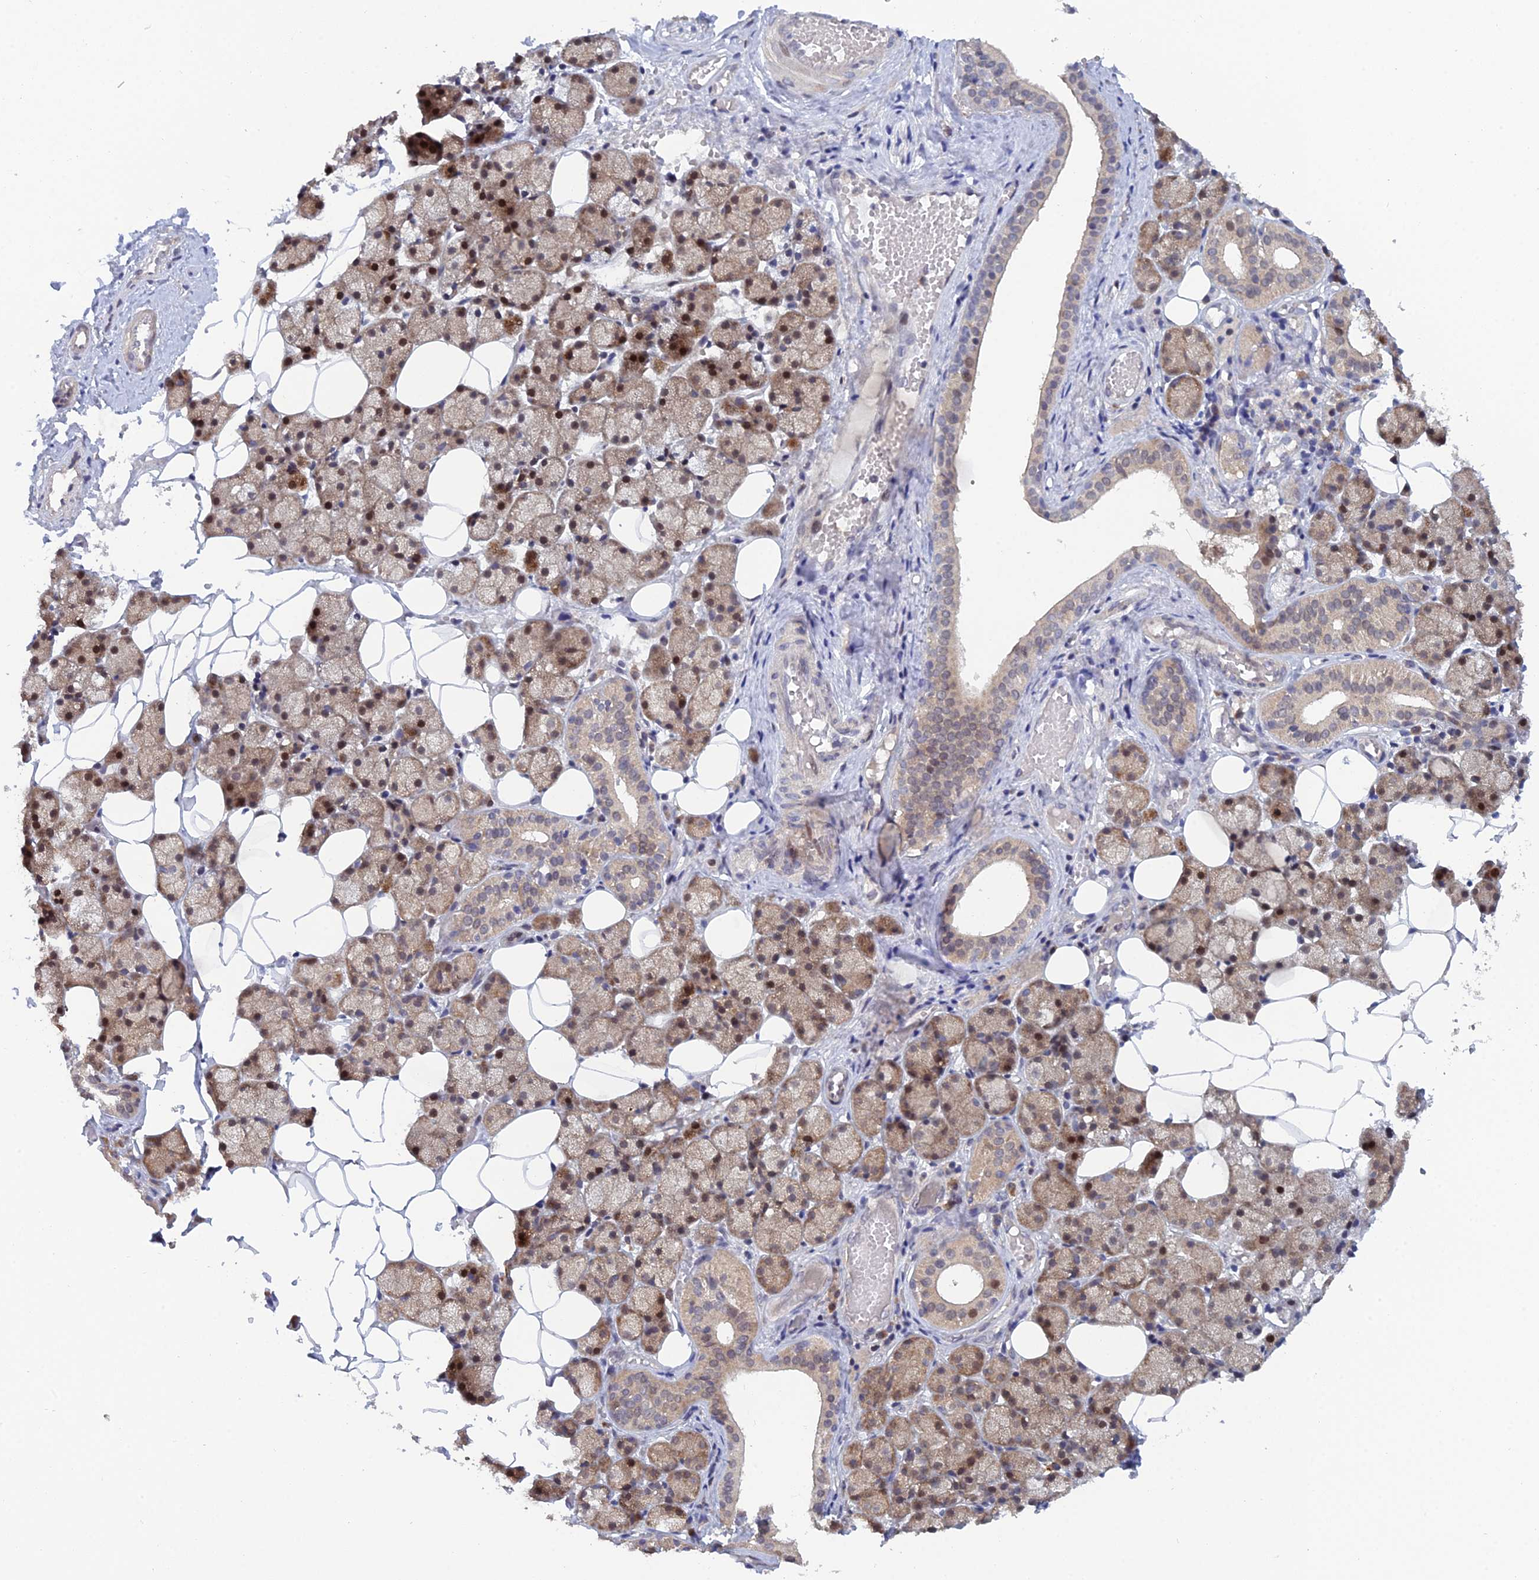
{"staining": {"intensity": "moderate", "quantity": "25%-75%", "location": "cytoplasmic/membranous,nuclear"}, "tissue": "salivary gland", "cell_type": "Glandular cells", "image_type": "normal", "snomed": [{"axis": "morphology", "description": "Normal tissue, NOS"}, {"axis": "topography", "description": "Salivary gland"}], "caption": "Benign salivary gland demonstrates moderate cytoplasmic/membranous,nuclear staining in approximately 25%-75% of glandular cells.", "gene": "SRA1", "patient": {"sex": "female", "age": 33}}